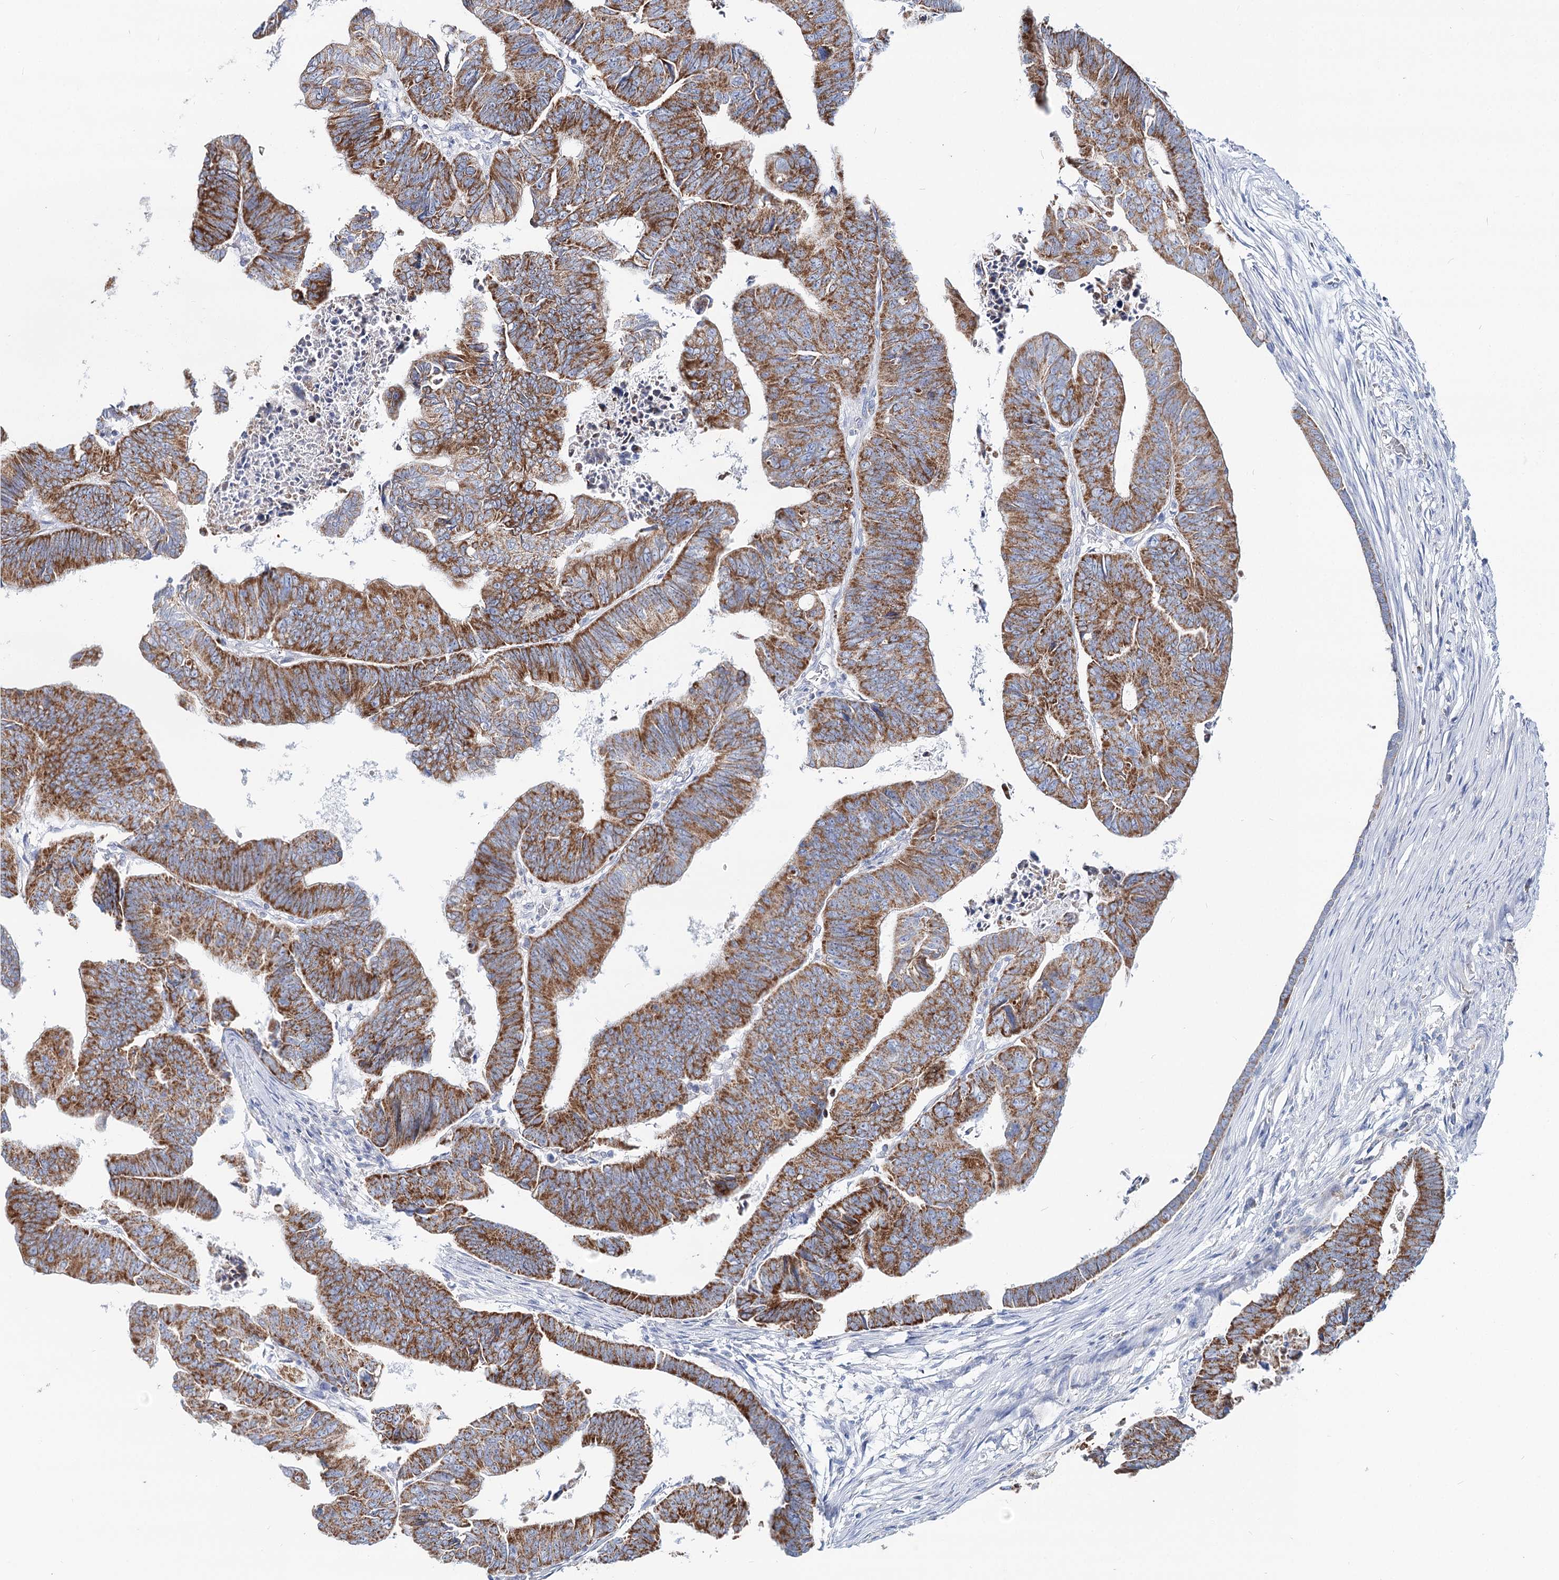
{"staining": {"intensity": "strong", "quantity": ">75%", "location": "cytoplasmic/membranous"}, "tissue": "colorectal cancer", "cell_type": "Tumor cells", "image_type": "cancer", "snomed": [{"axis": "morphology", "description": "Adenocarcinoma, NOS"}, {"axis": "topography", "description": "Rectum"}], "caption": "DAB (3,3'-diaminobenzidine) immunohistochemical staining of human colorectal cancer (adenocarcinoma) reveals strong cytoplasmic/membranous protein staining in about >75% of tumor cells. (brown staining indicates protein expression, while blue staining denotes nuclei).", "gene": "MCCC2", "patient": {"sex": "female", "age": 65}}